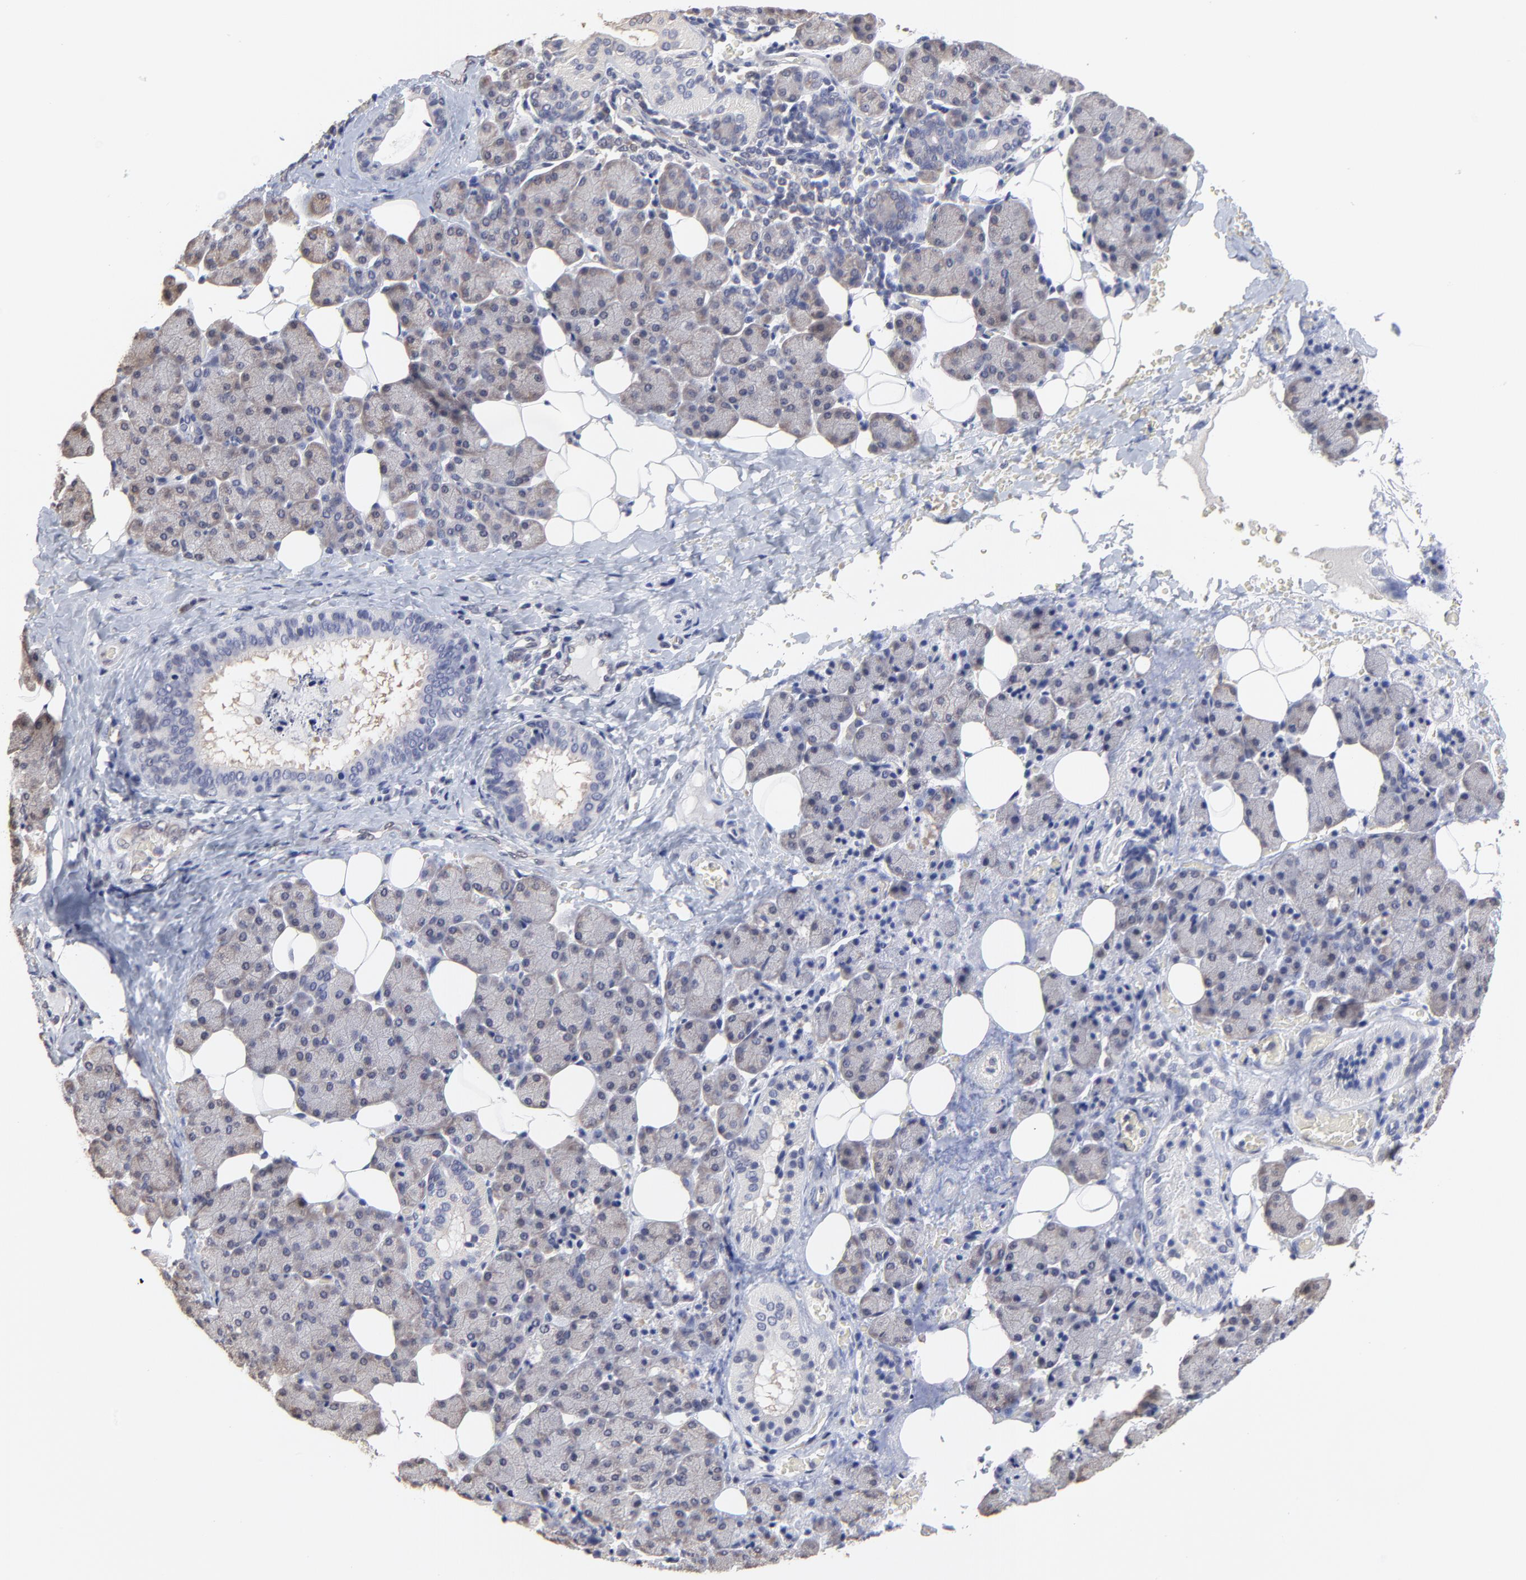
{"staining": {"intensity": "weak", "quantity": "<25%", "location": "cytoplasmic/membranous"}, "tissue": "salivary gland", "cell_type": "Glandular cells", "image_type": "normal", "snomed": [{"axis": "morphology", "description": "Normal tissue, NOS"}, {"axis": "topography", "description": "Lymph node"}, {"axis": "topography", "description": "Salivary gland"}], "caption": "Human salivary gland stained for a protein using immunohistochemistry exhibits no expression in glandular cells.", "gene": "CCT2", "patient": {"sex": "male", "age": 8}}